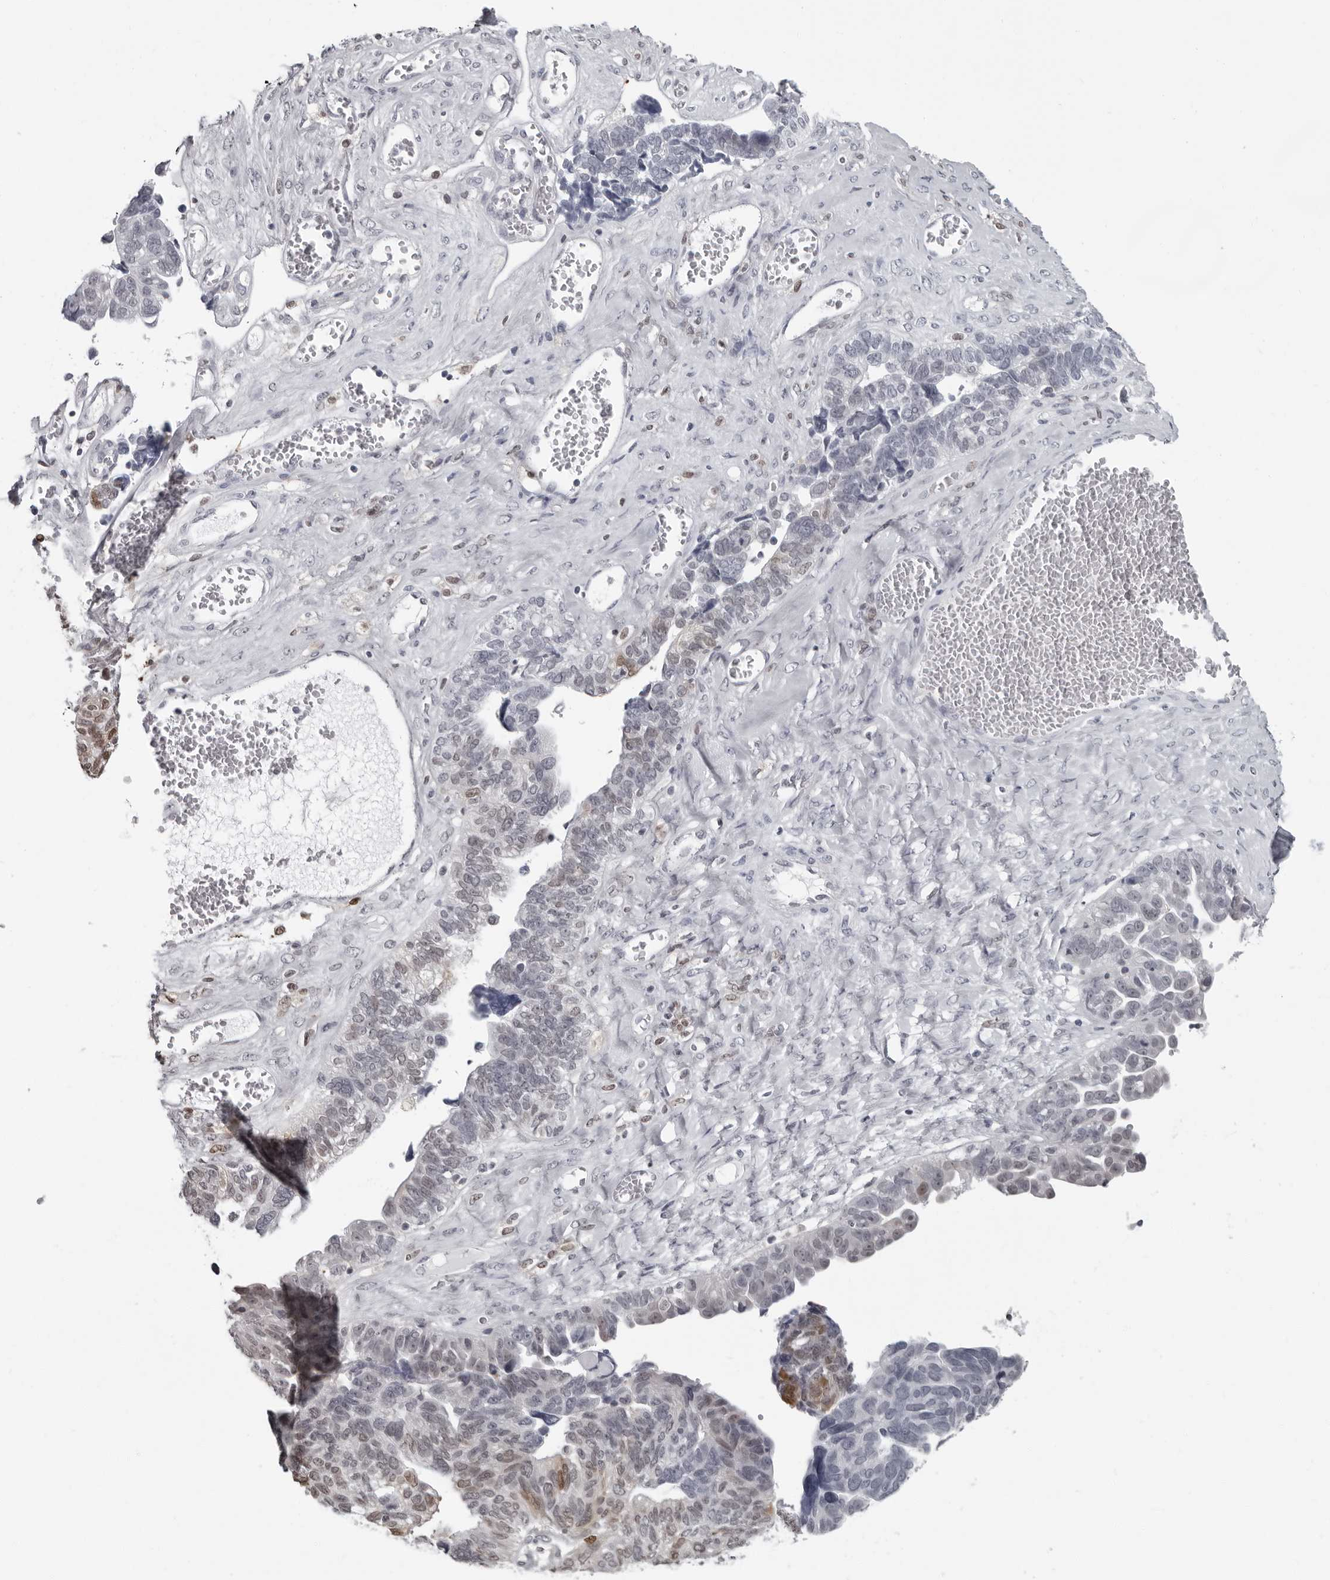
{"staining": {"intensity": "weak", "quantity": "<25%", "location": "nuclear"}, "tissue": "ovarian cancer", "cell_type": "Tumor cells", "image_type": "cancer", "snomed": [{"axis": "morphology", "description": "Cystadenocarcinoma, serous, NOS"}, {"axis": "topography", "description": "Ovary"}], "caption": "This is an immunohistochemistry (IHC) histopathology image of human serous cystadenocarcinoma (ovarian). There is no positivity in tumor cells.", "gene": "LZIC", "patient": {"sex": "female", "age": 79}}